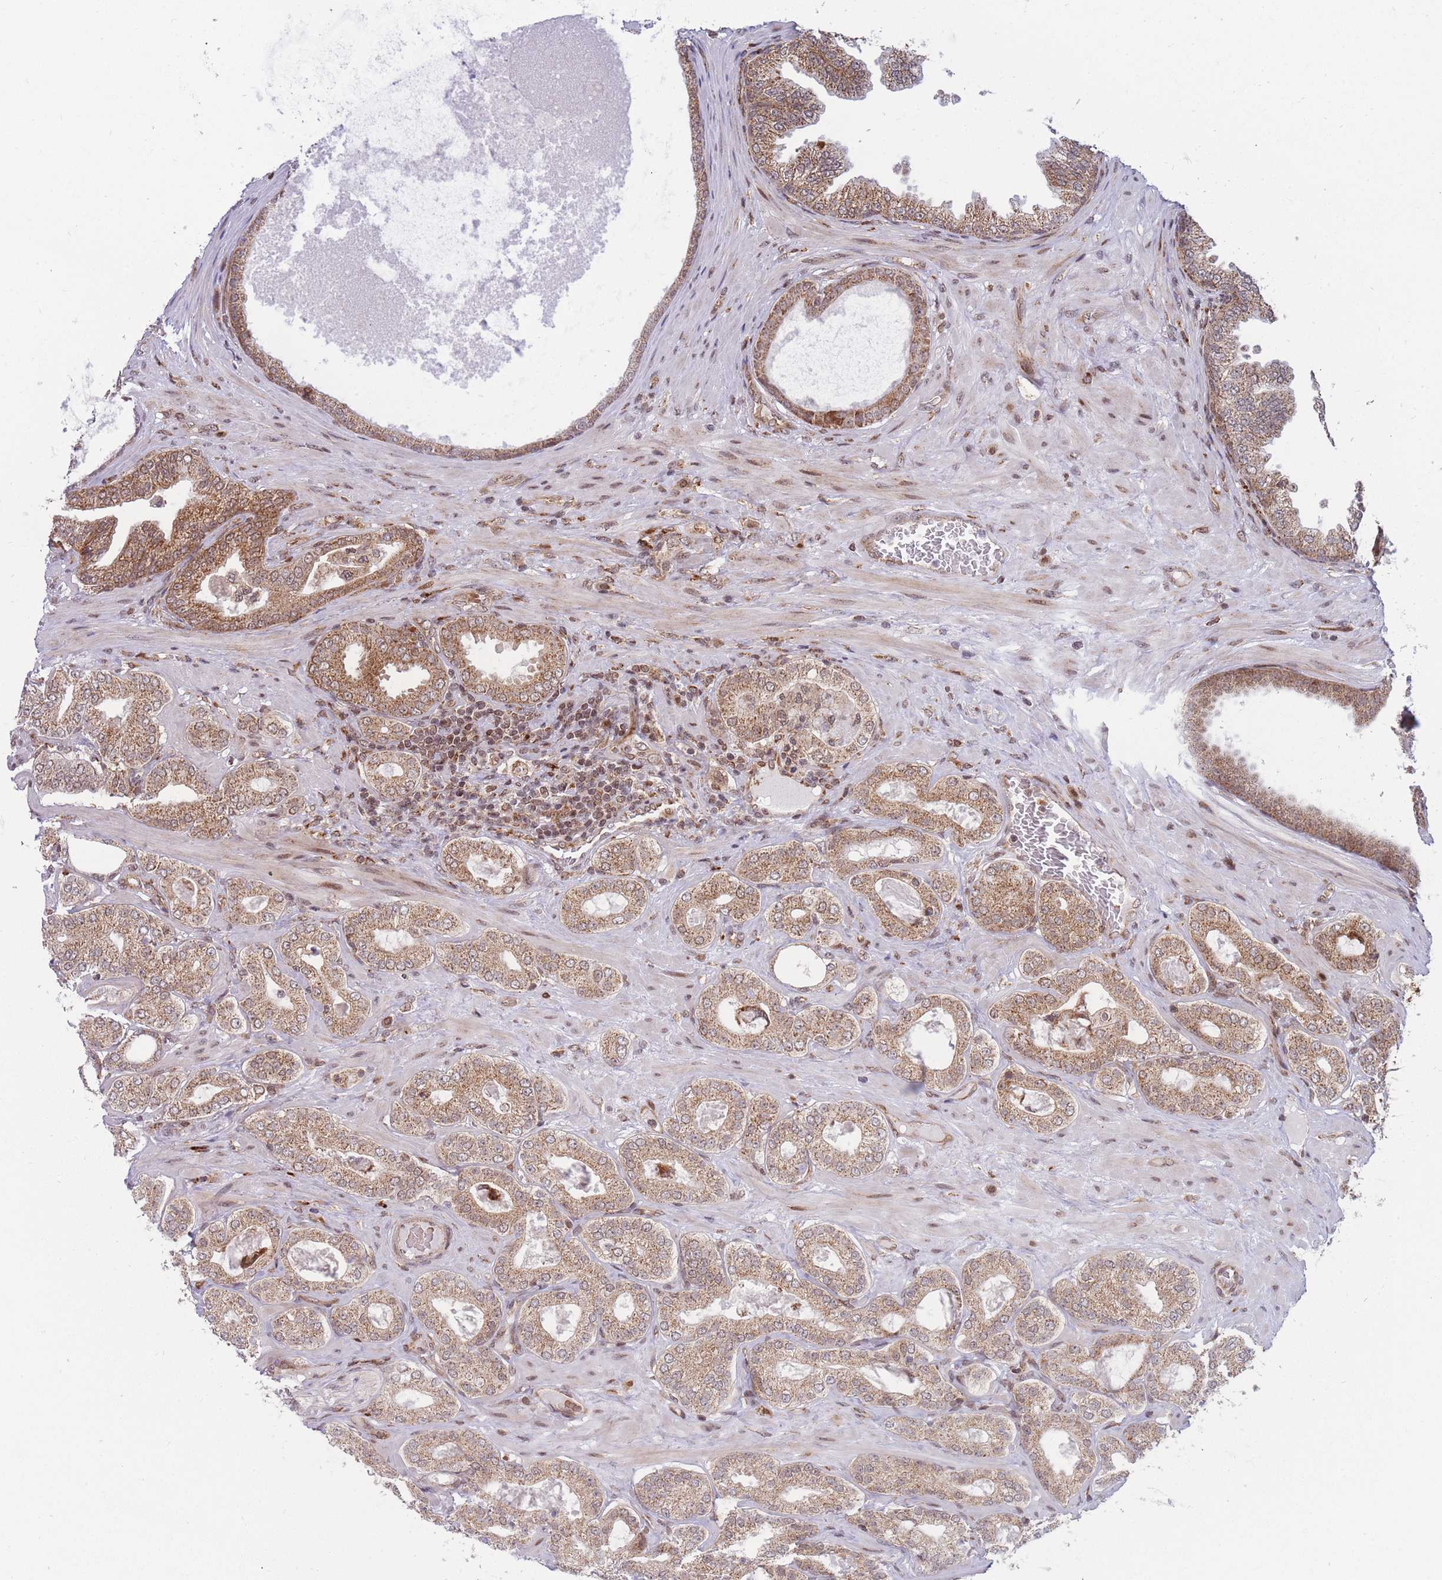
{"staining": {"intensity": "moderate", "quantity": ">75%", "location": "cytoplasmic/membranous"}, "tissue": "prostate cancer", "cell_type": "Tumor cells", "image_type": "cancer", "snomed": [{"axis": "morphology", "description": "Adenocarcinoma, Low grade"}, {"axis": "topography", "description": "Prostate"}], "caption": "Protein expression analysis of human prostate low-grade adenocarcinoma reveals moderate cytoplasmic/membranous staining in about >75% of tumor cells.", "gene": "BOD1L1", "patient": {"sex": "male", "age": 63}}